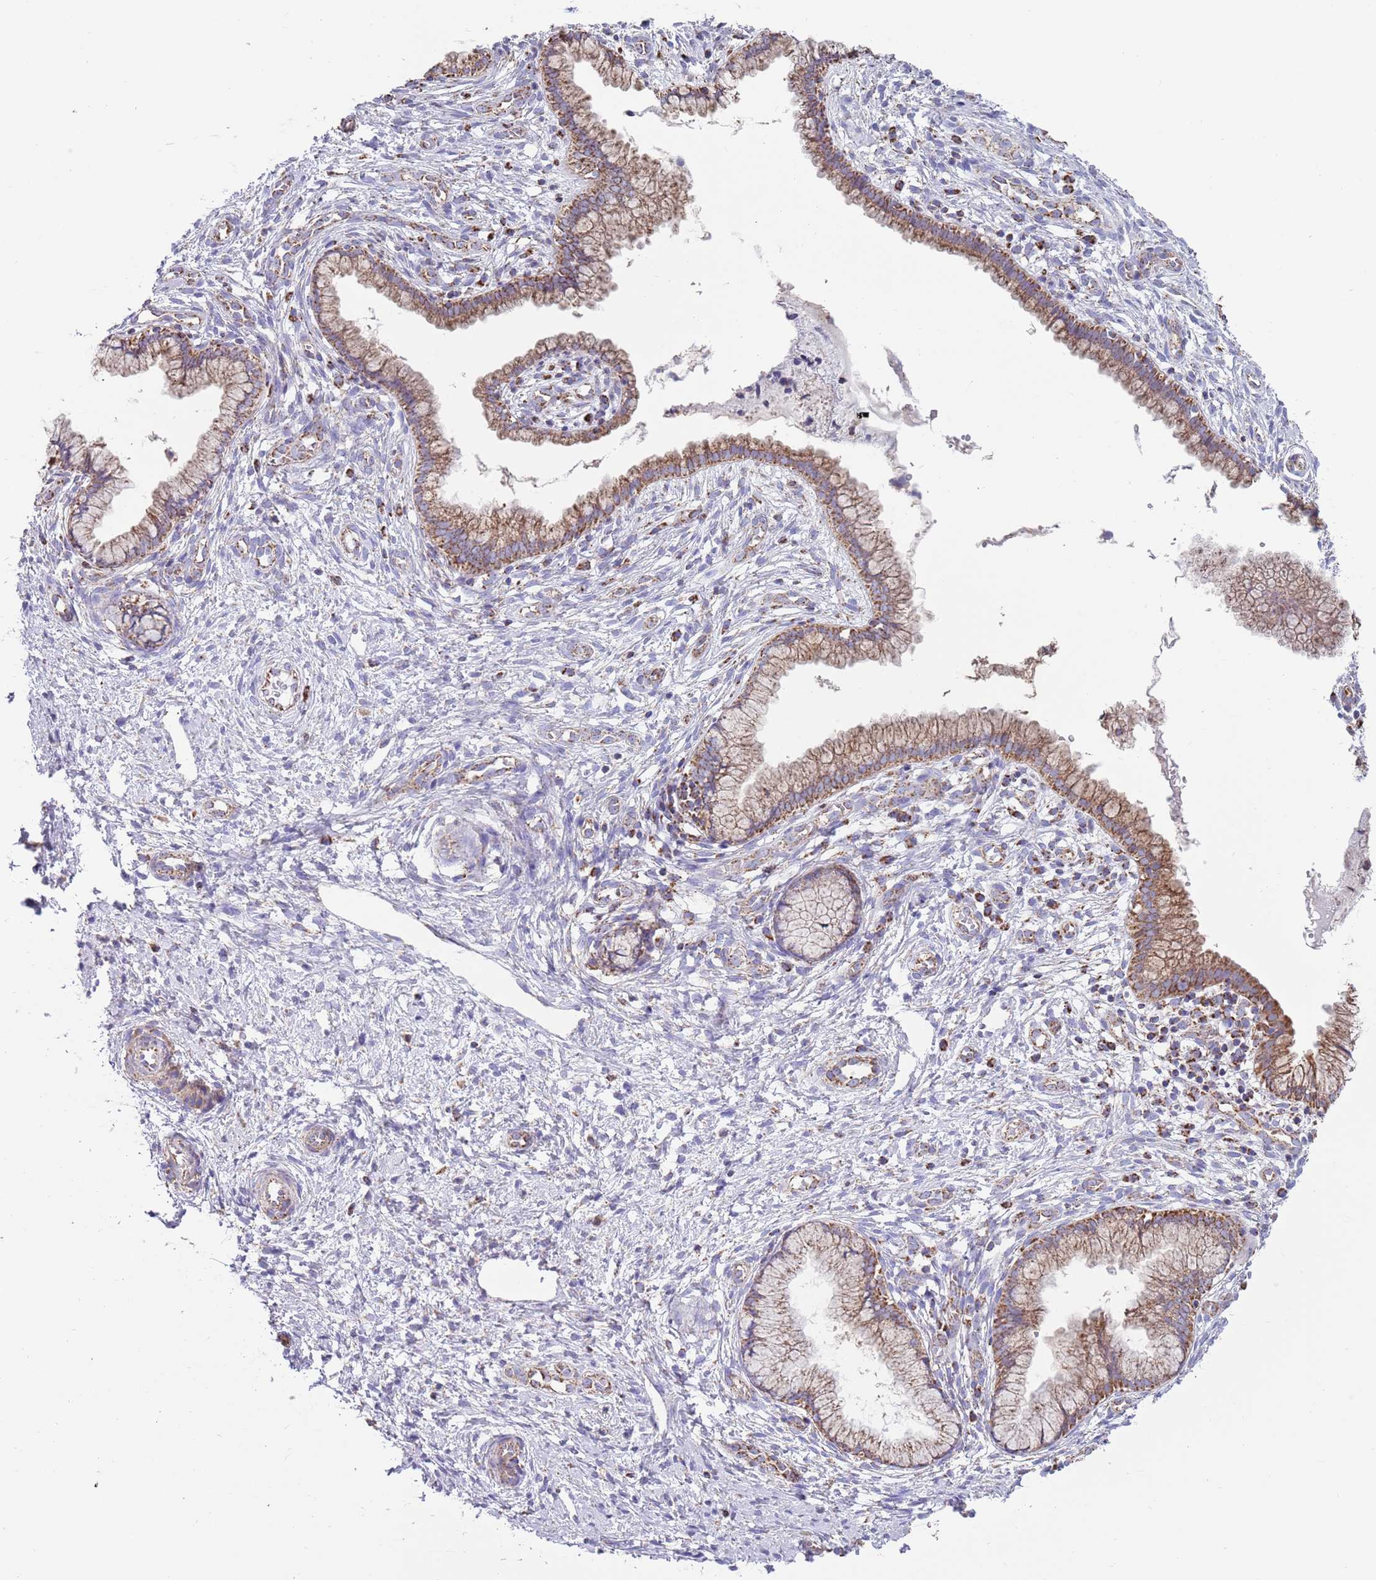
{"staining": {"intensity": "moderate", "quantity": ">75%", "location": "cytoplasmic/membranous"}, "tissue": "cervix", "cell_type": "Glandular cells", "image_type": "normal", "snomed": [{"axis": "morphology", "description": "Normal tissue, NOS"}, {"axis": "topography", "description": "Cervix"}], "caption": "DAB (3,3'-diaminobenzidine) immunohistochemical staining of normal cervix exhibits moderate cytoplasmic/membranous protein expression in about >75% of glandular cells. (brown staining indicates protein expression, while blue staining denotes nuclei).", "gene": "TTLL1", "patient": {"sex": "female", "age": 36}}